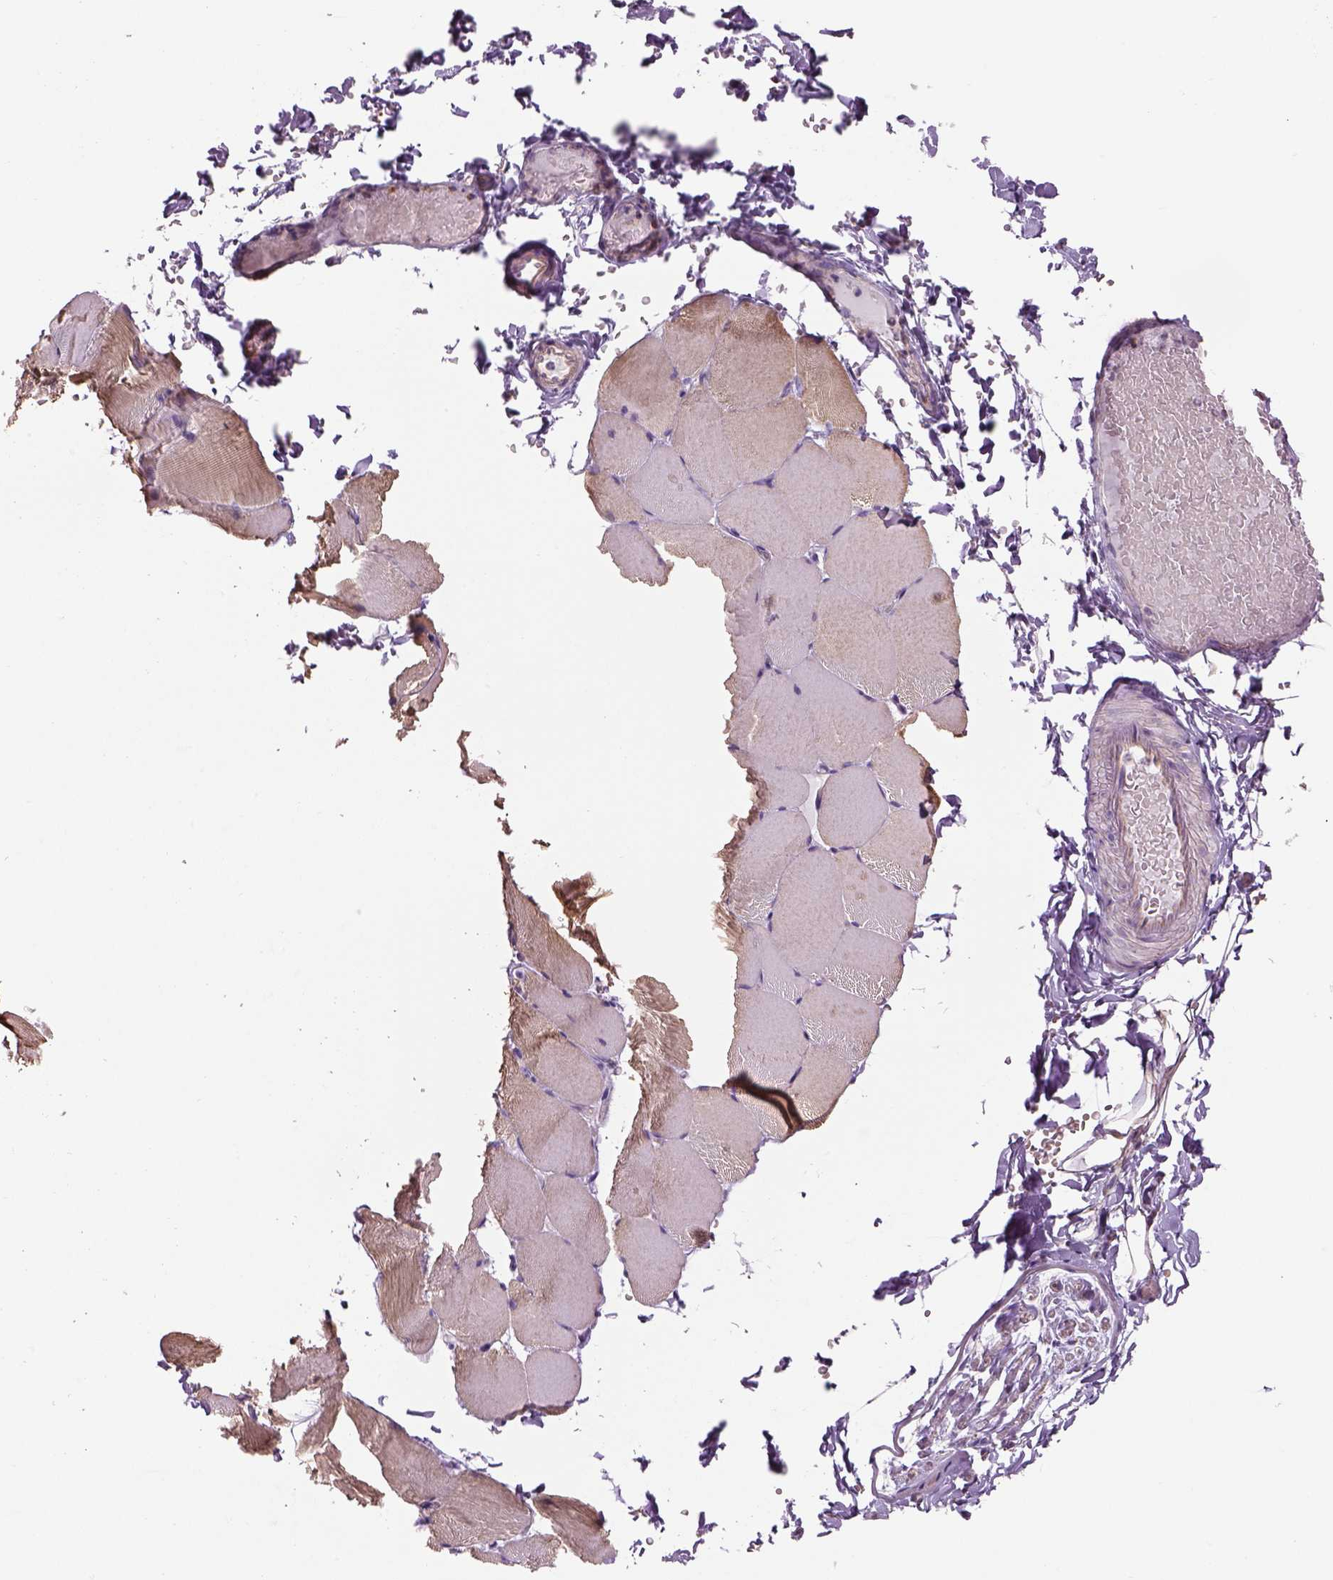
{"staining": {"intensity": "weak", "quantity": "<25%", "location": "cytoplasmic/membranous"}, "tissue": "skeletal muscle", "cell_type": "Myocytes", "image_type": "normal", "snomed": [{"axis": "morphology", "description": "Normal tissue, NOS"}, {"axis": "topography", "description": "Skeletal muscle"}], "caption": "IHC micrograph of normal skeletal muscle stained for a protein (brown), which displays no staining in myocytes. (DAB (3,3'-diaminobenzidine) immunohistochemistry (IHC), high magnification).", "gene": "IFT52", "patient": {"sex": "female", "age": 37}}